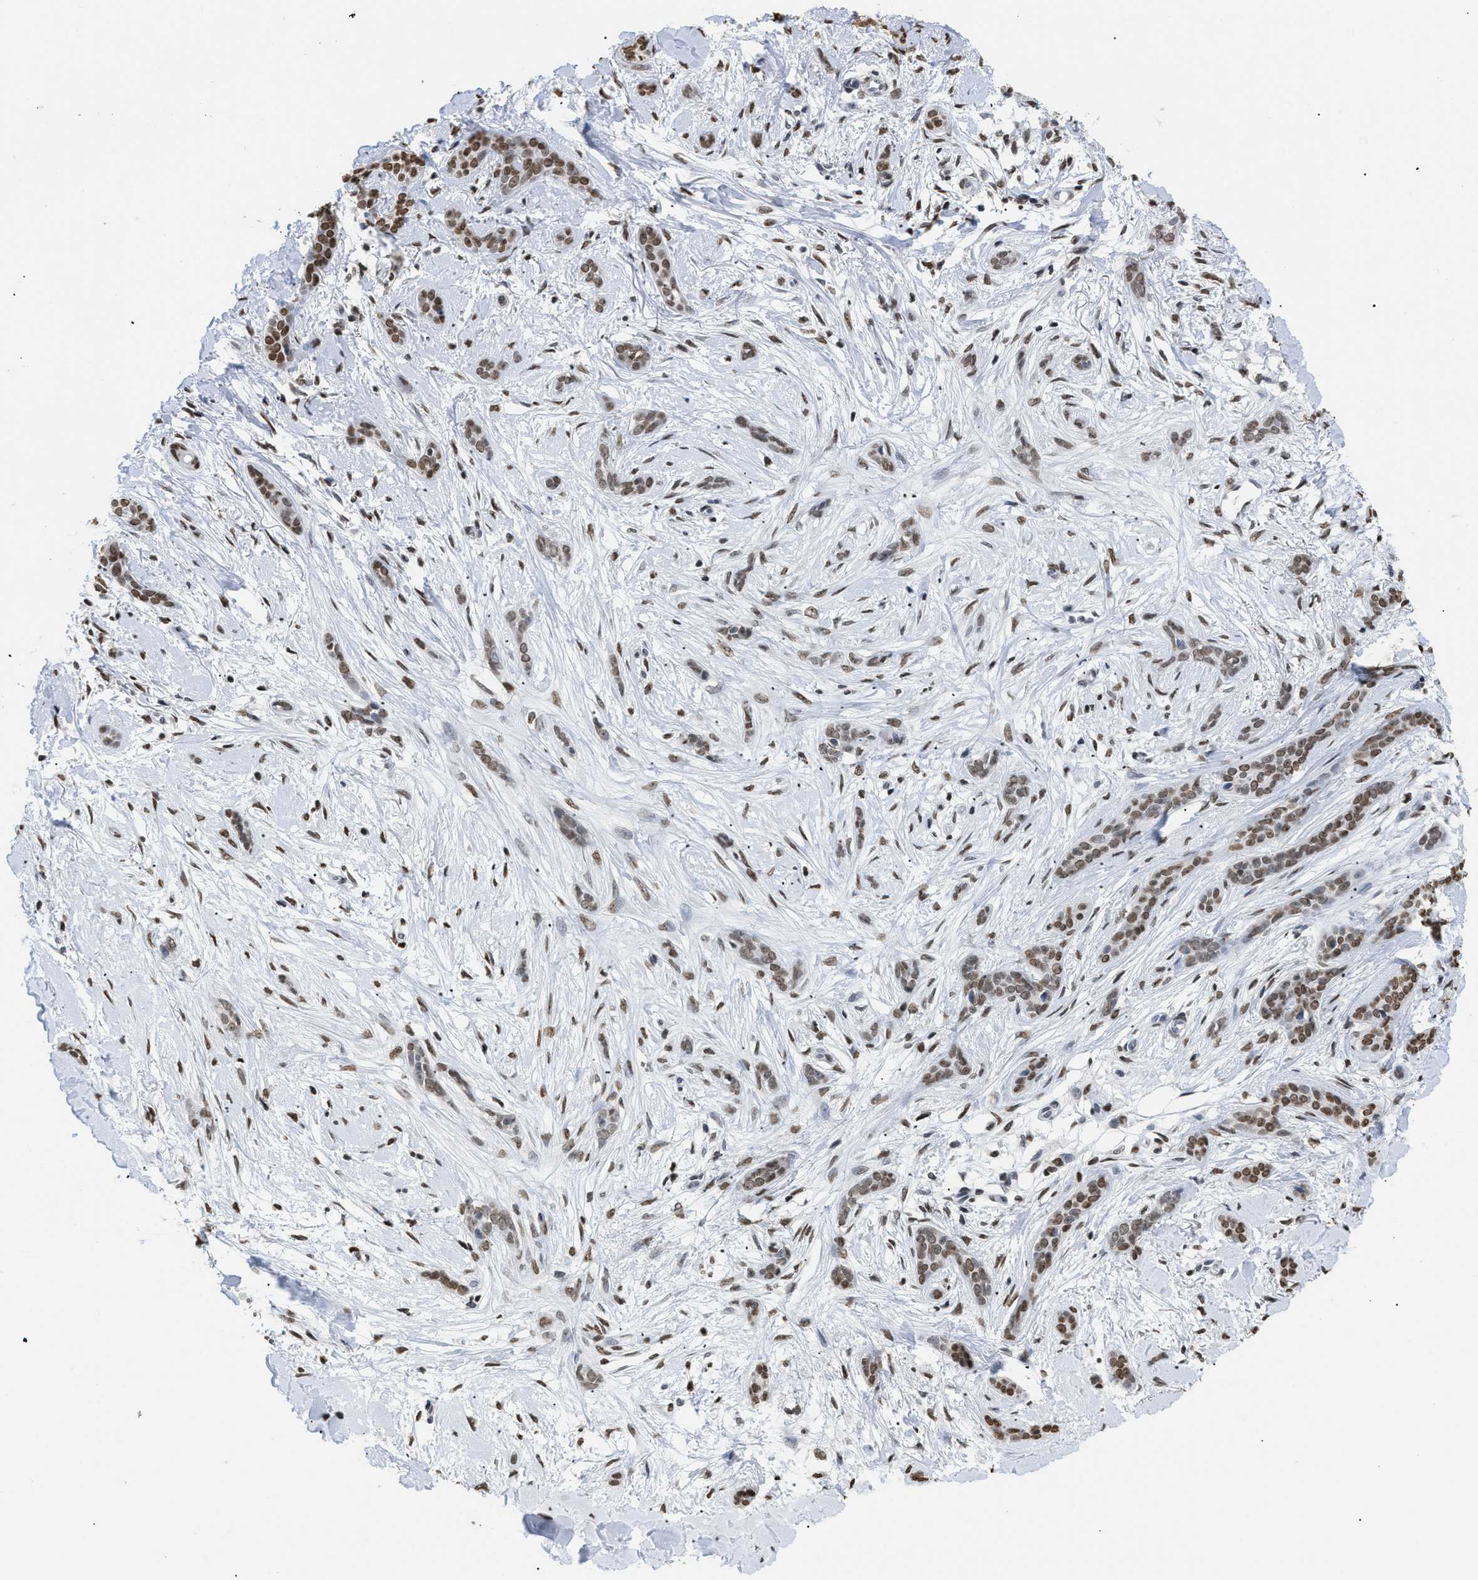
{"staining": {"intensity": "moderate", "quantity": ">75%", "location": "nuclear"}, "tissue": "skin cancer", "cell_type": "Tumor cells", "image_type": "cancer", "snomed": [{"axis": "morphology", "description": "Basal cell carcinoma"}, {"axis": "morphology", "description": "Adnexal tumor, benign"}, {"axis": "topography", "description": "Skin"}], "caption": "Skin cancer (benign adnexal tumor) was stained to show a protein in brown. There is medium levels of moderate nuclear staining in approximately >75% of tumor cells. (IHC, brightfield microscopy, high magnification).", "gene": "HMGN2", "patient": {"sex": "female", "age": 42}}